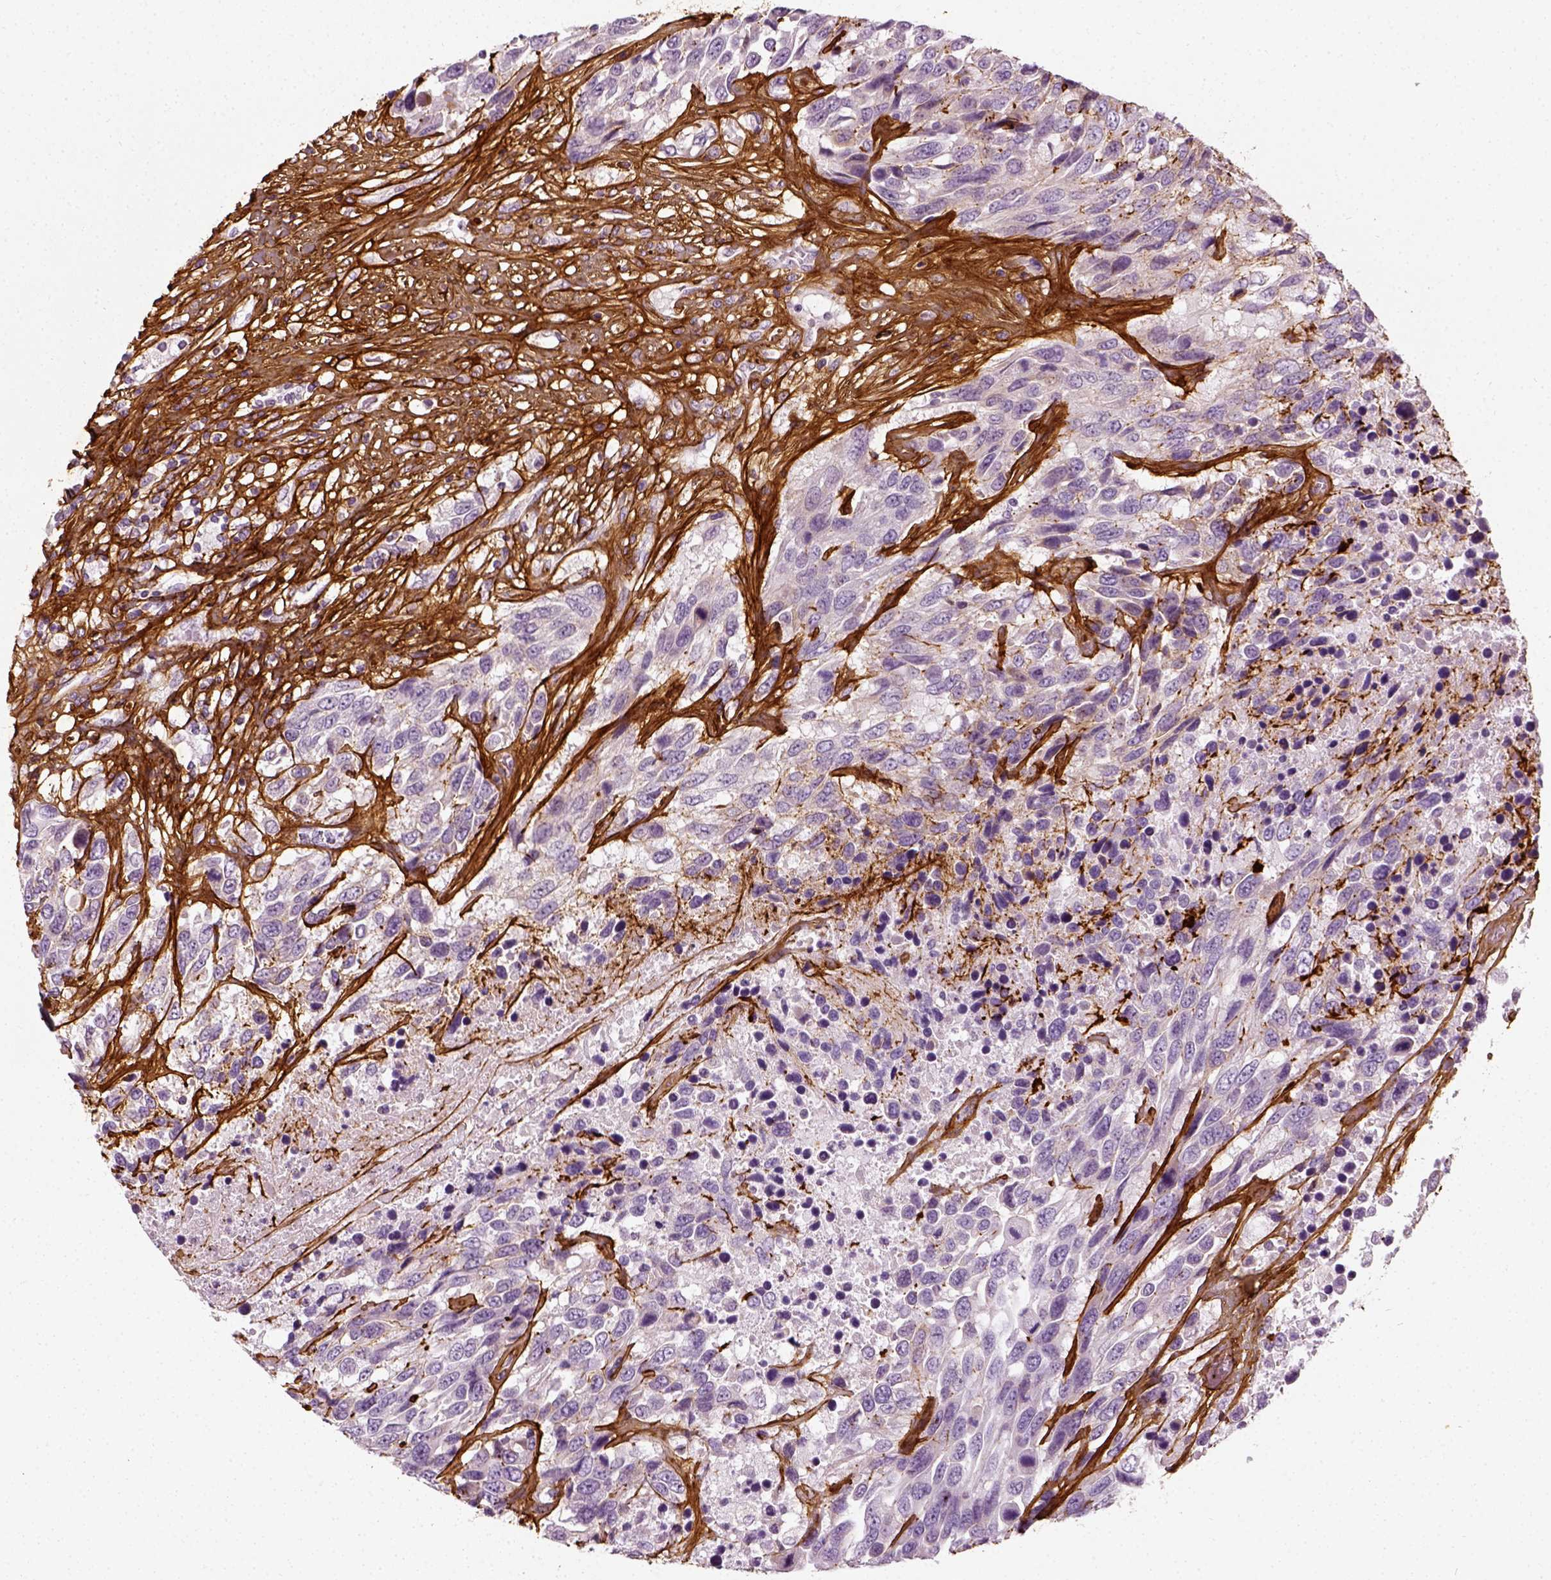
{"staining": {"intensity": "negative", "quantity": "none", "location": "none"}, "tissue": "urothelial cancer", "cell_type": "Tumor cells", "image_type": "cancer", "snomed": [{"axis": "morphology", "description": "Urothelial carcinoma, High grade"}, {"axis": "topography", "description": "Urinary bladder"}], "caption": "A histopathology image of urothelial cancer stained for a protein reveals no brown staining in tumor cells.", "gene": "COL6A2", "patient": {"sex": "female", "age": 70}}